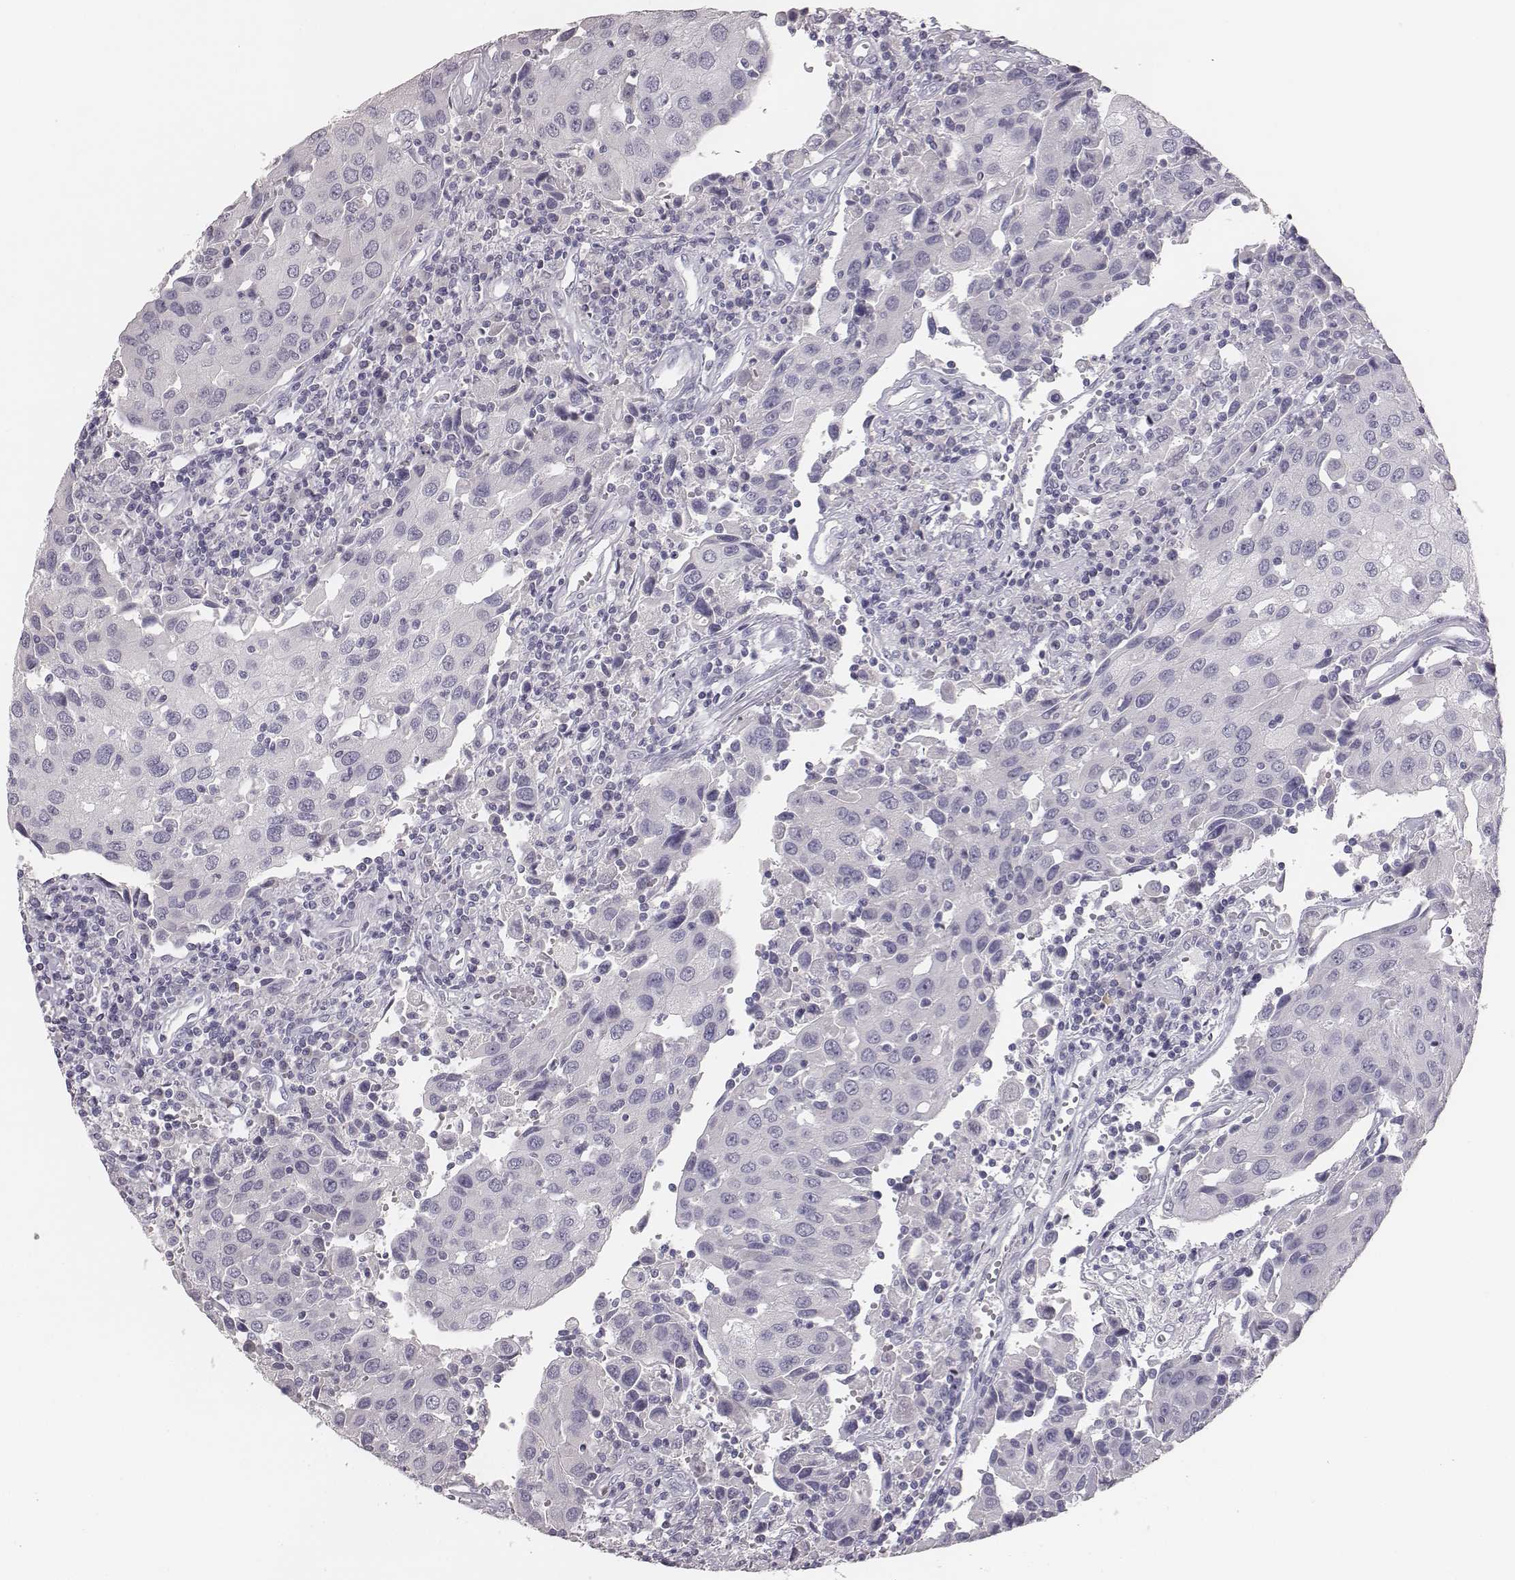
{"staining": {"intensity": "negative", "quantity": "none", "location": "none"}, "tissue": "urothelial cancer", "cell_type": "Tumor cells", "image_type": "cancer", "snomed": [{"axis": "morphology", "description": "Urothelial carcinoma, High grade"}, {"axis": "topography", "description": "Urinary bladder"}], "caption": "DAB immunohistochemical staining of human high-grade urothelial carcinoma reveals no significant staining in tumor cells. The staining is performed using DAB brown chromogen with nuclei counter-stained in using hematoxylin.", "gene": "MYH6", "patient": {"sex": "female", "age": 85}}